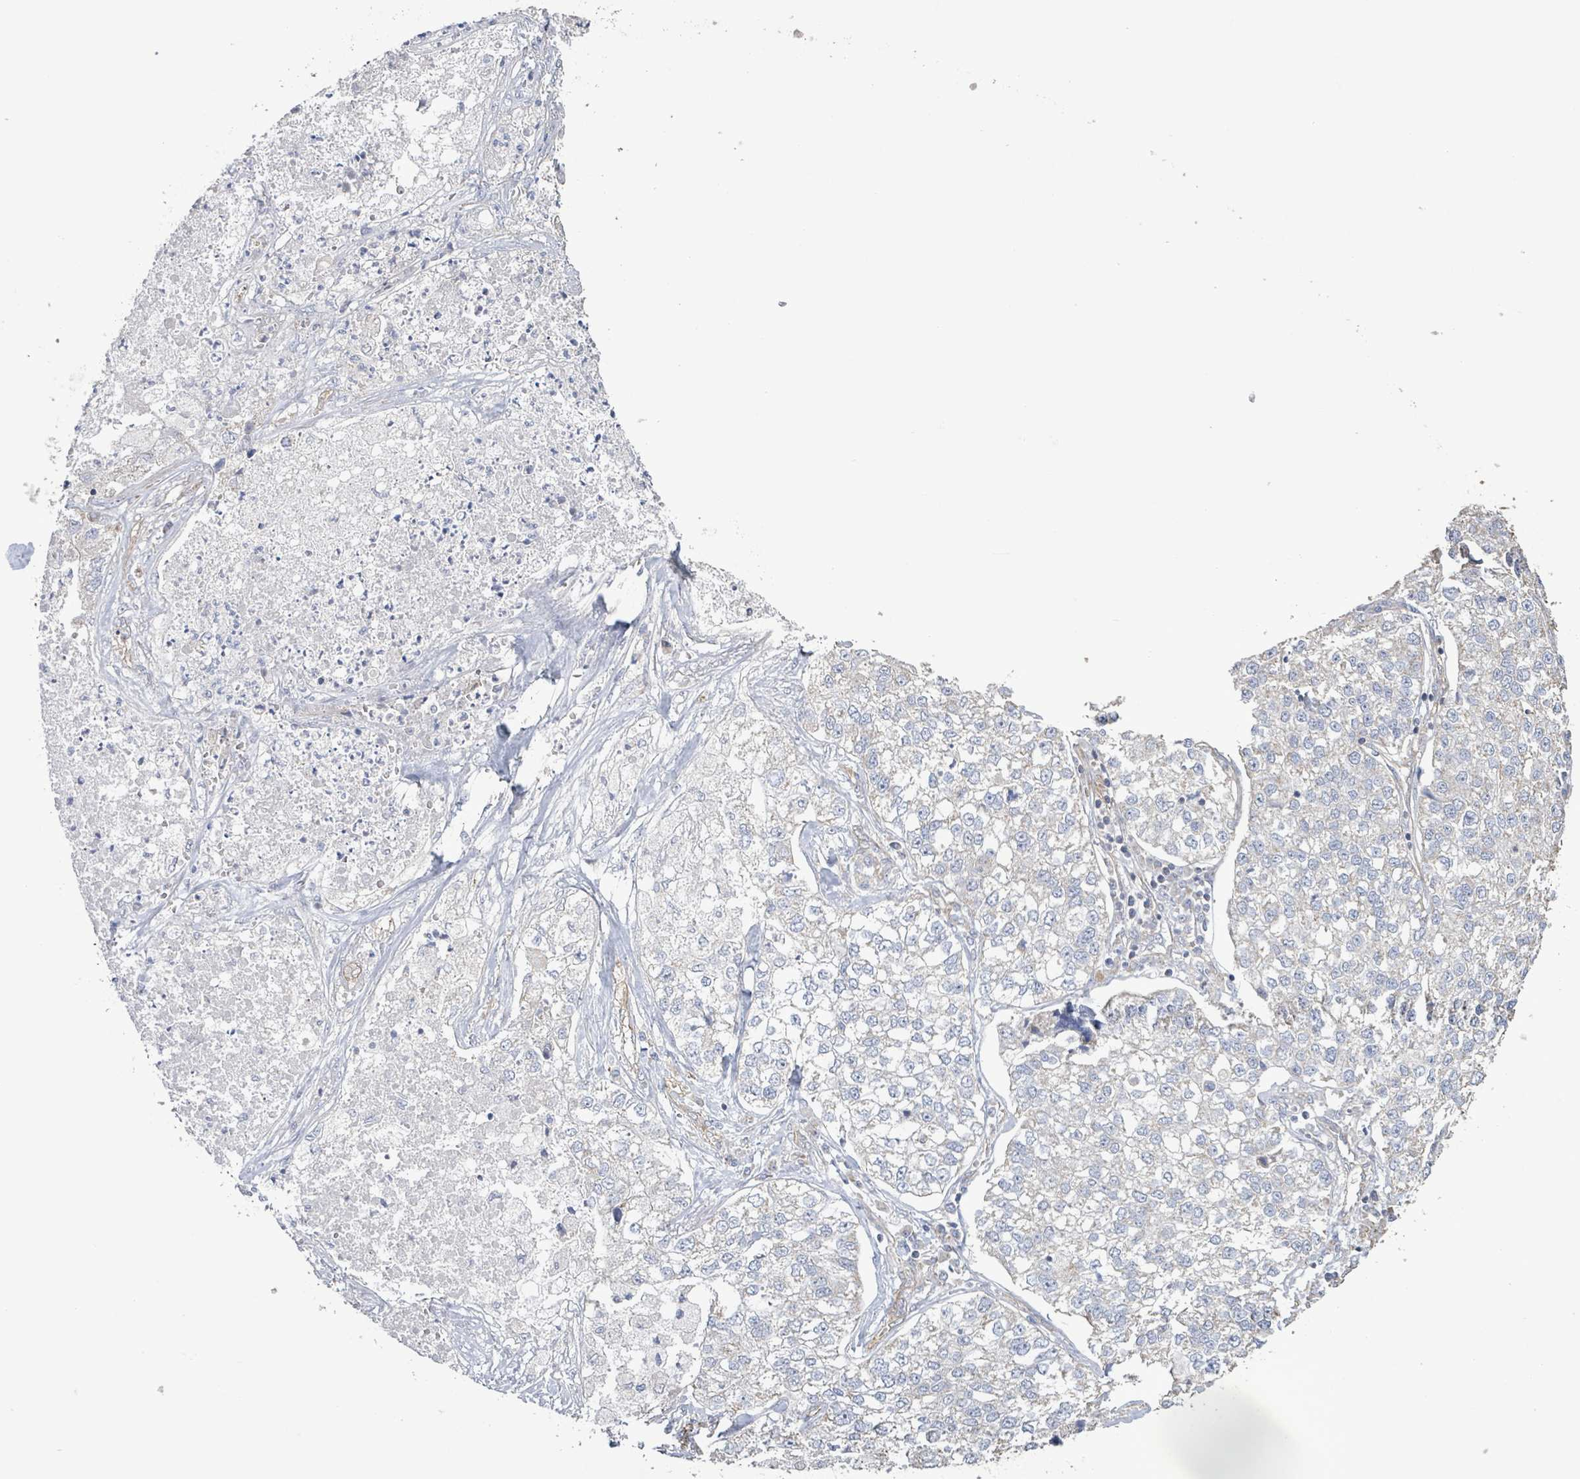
{"staining": {"intensity": "negative", "quantity": "none", "location": "none"}, "tissue": "lung cancer", "cell_type": "Tumor cells", "image_type": "cancer", "snomed": [{"axis": "morphology", "description": "Adenocarcinoma, NOS"}, {"axis": "topography", "description": "Lung"}], "caption": "Immunohistochemistry (IHC) image of neoplastic tissue: human lung adenocarcinoma stained with DAB demonstrates no significant protein staining in tumor cells. Brightfield microscopy of immunohistochemistry stained with DAB (3,3'-diaminobenzidine) (brown) and hematoxylin (blue), captured at high magnification.", "gene": "KANK3", "patient": {"sex": "male", "age": 49}}